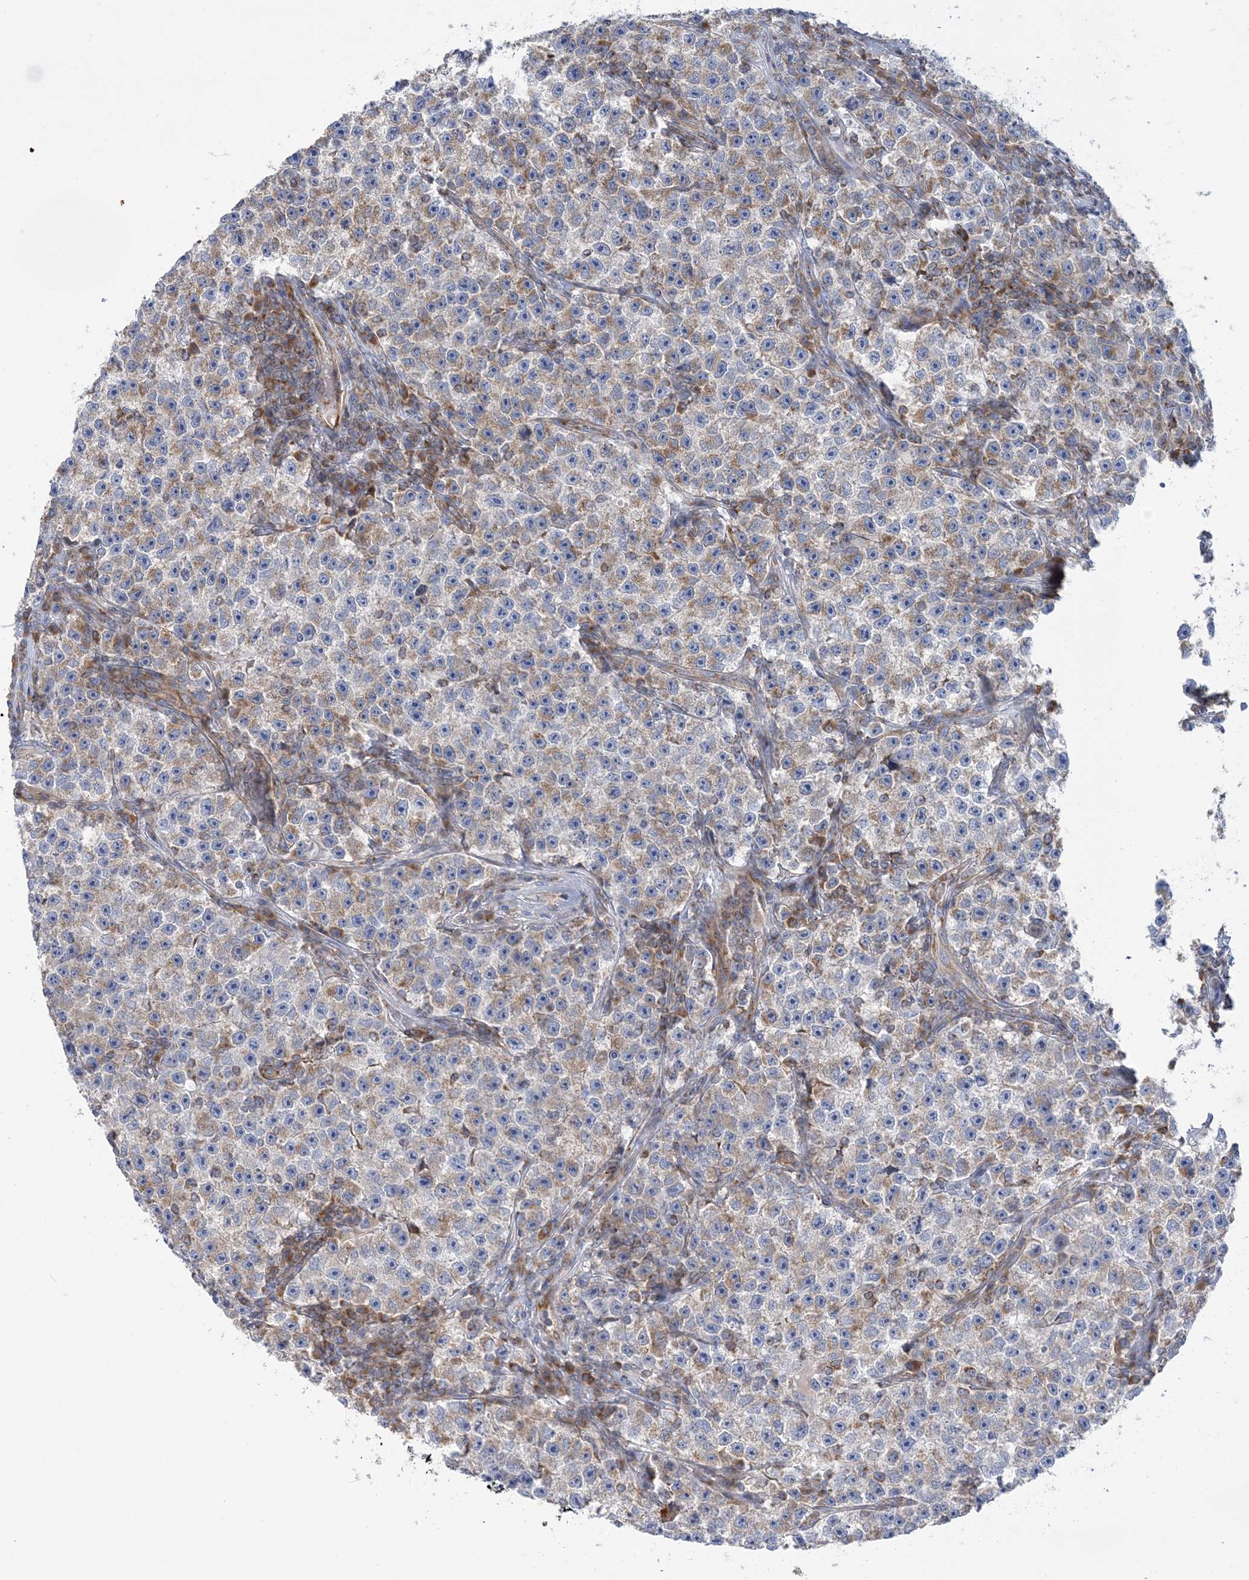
{"staining": {"intensity": "weak", "quantity": ">75%", "location": "cytoplasmic/membranous"}, "tissue": "testis cancer", "cell_type": "Tumor cells", "image_type": "cancer", "snomed": [{"axis": "morphology", "description": "Seminoma, NOS"}, {"axis": "topography", "description": "Testis"}], "caption": "Protein expression analysis of human testis cancer (seminoma) reveals weak cytoplasmic/membranous positivity in about >75% of tumor cells.", "gene": "FAM114A2", "patient": {"sex": "male", "age": 22}}